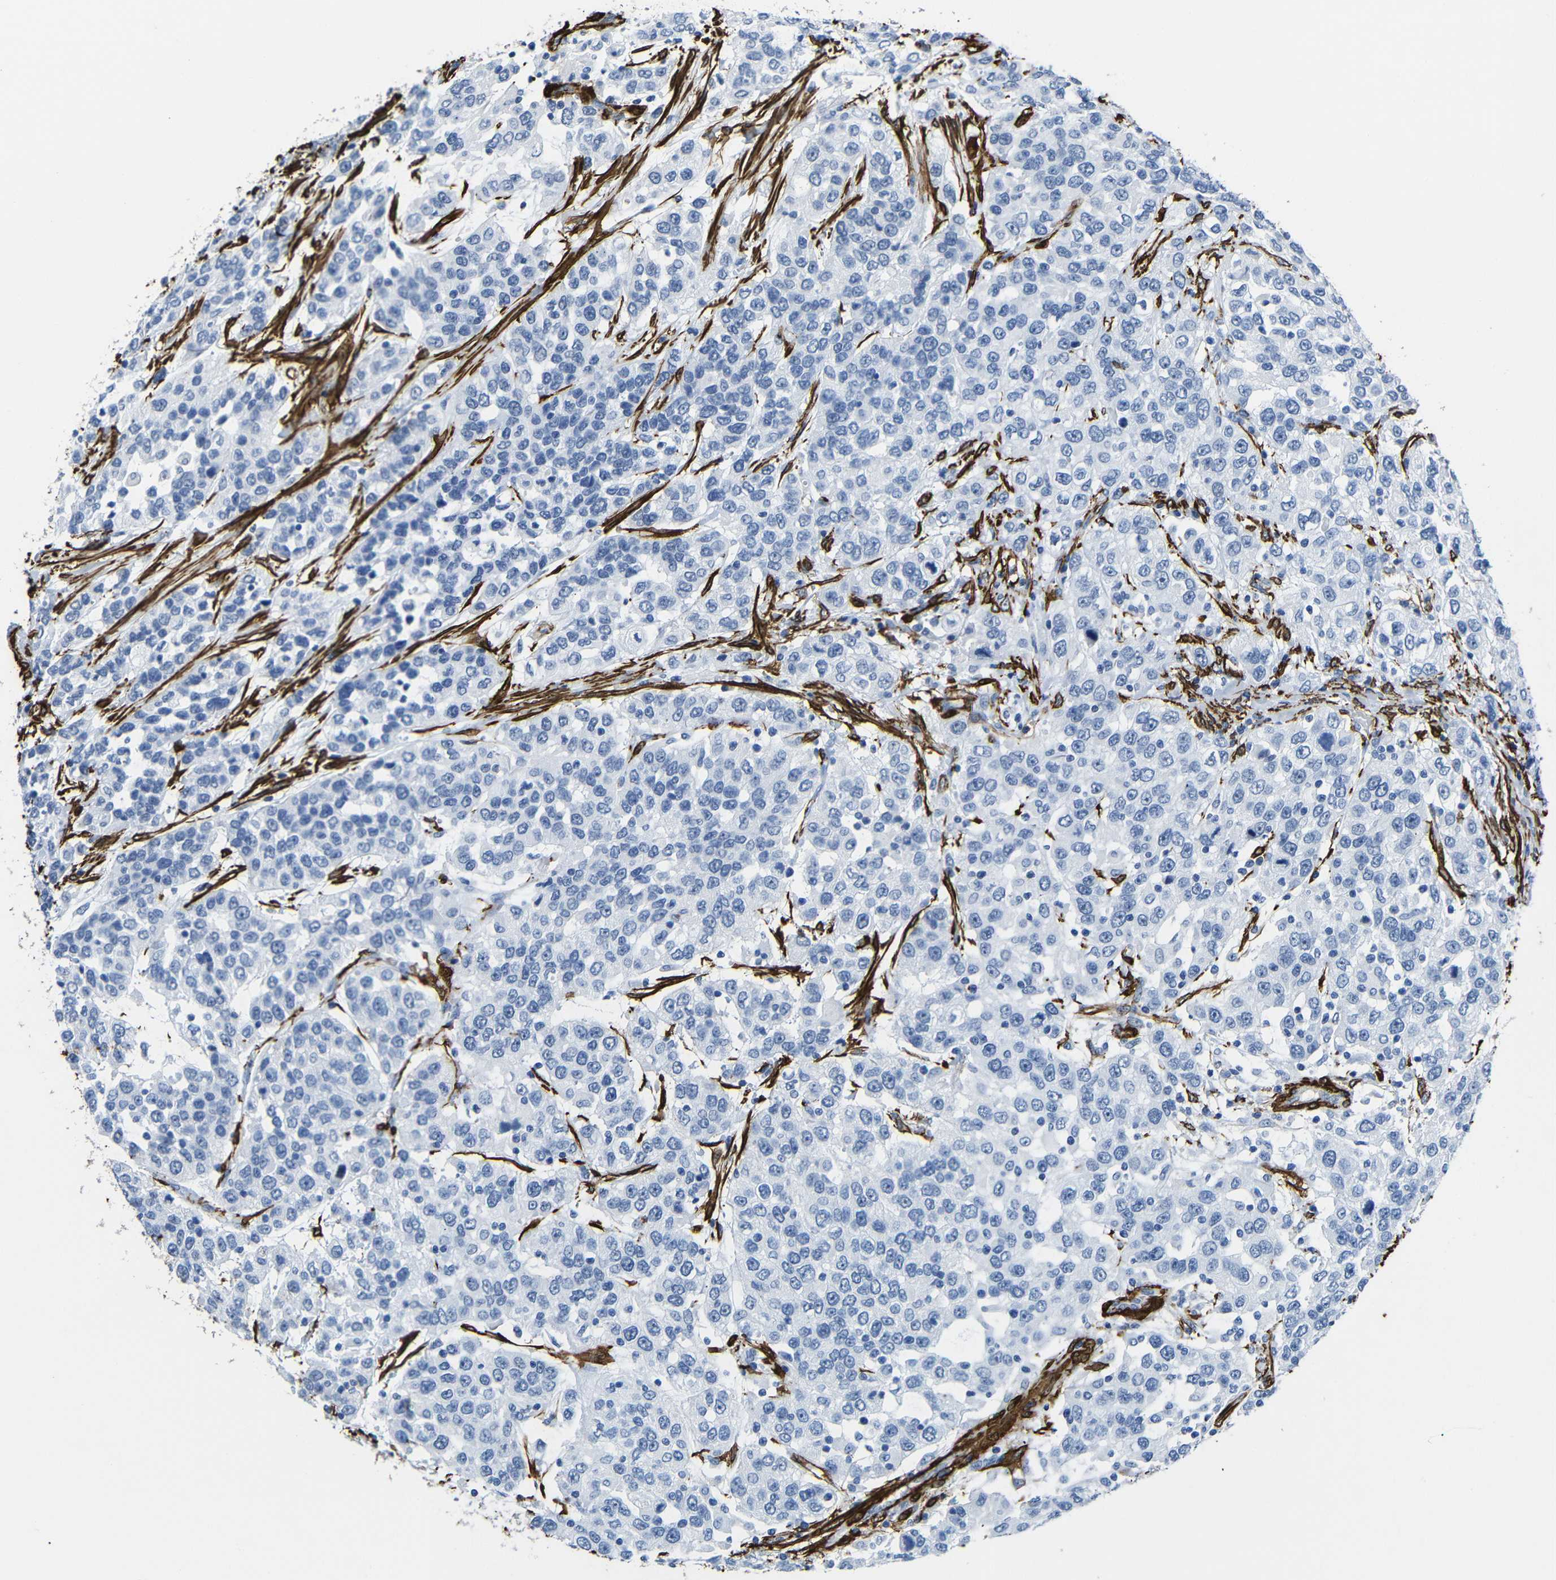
{"staining": {"intensity": "negative", "quantity": "none", "location": "none"}, "tissue": "urothelial cancer", "cell_type": "Tumor cells", "image_type": "cancer", "snomed": [{"axis": "morphology", "description": "Urothelial carcinoma, High grade"}, {"axis": "topography", "description": "Urinary bladder"}], "caption": "DAB immunohistochemical staining of urothelial cancer displays no significant expression in tumor cells.", "gene": "ACTA2", "patient": {"sex": "female", "age": 80}}